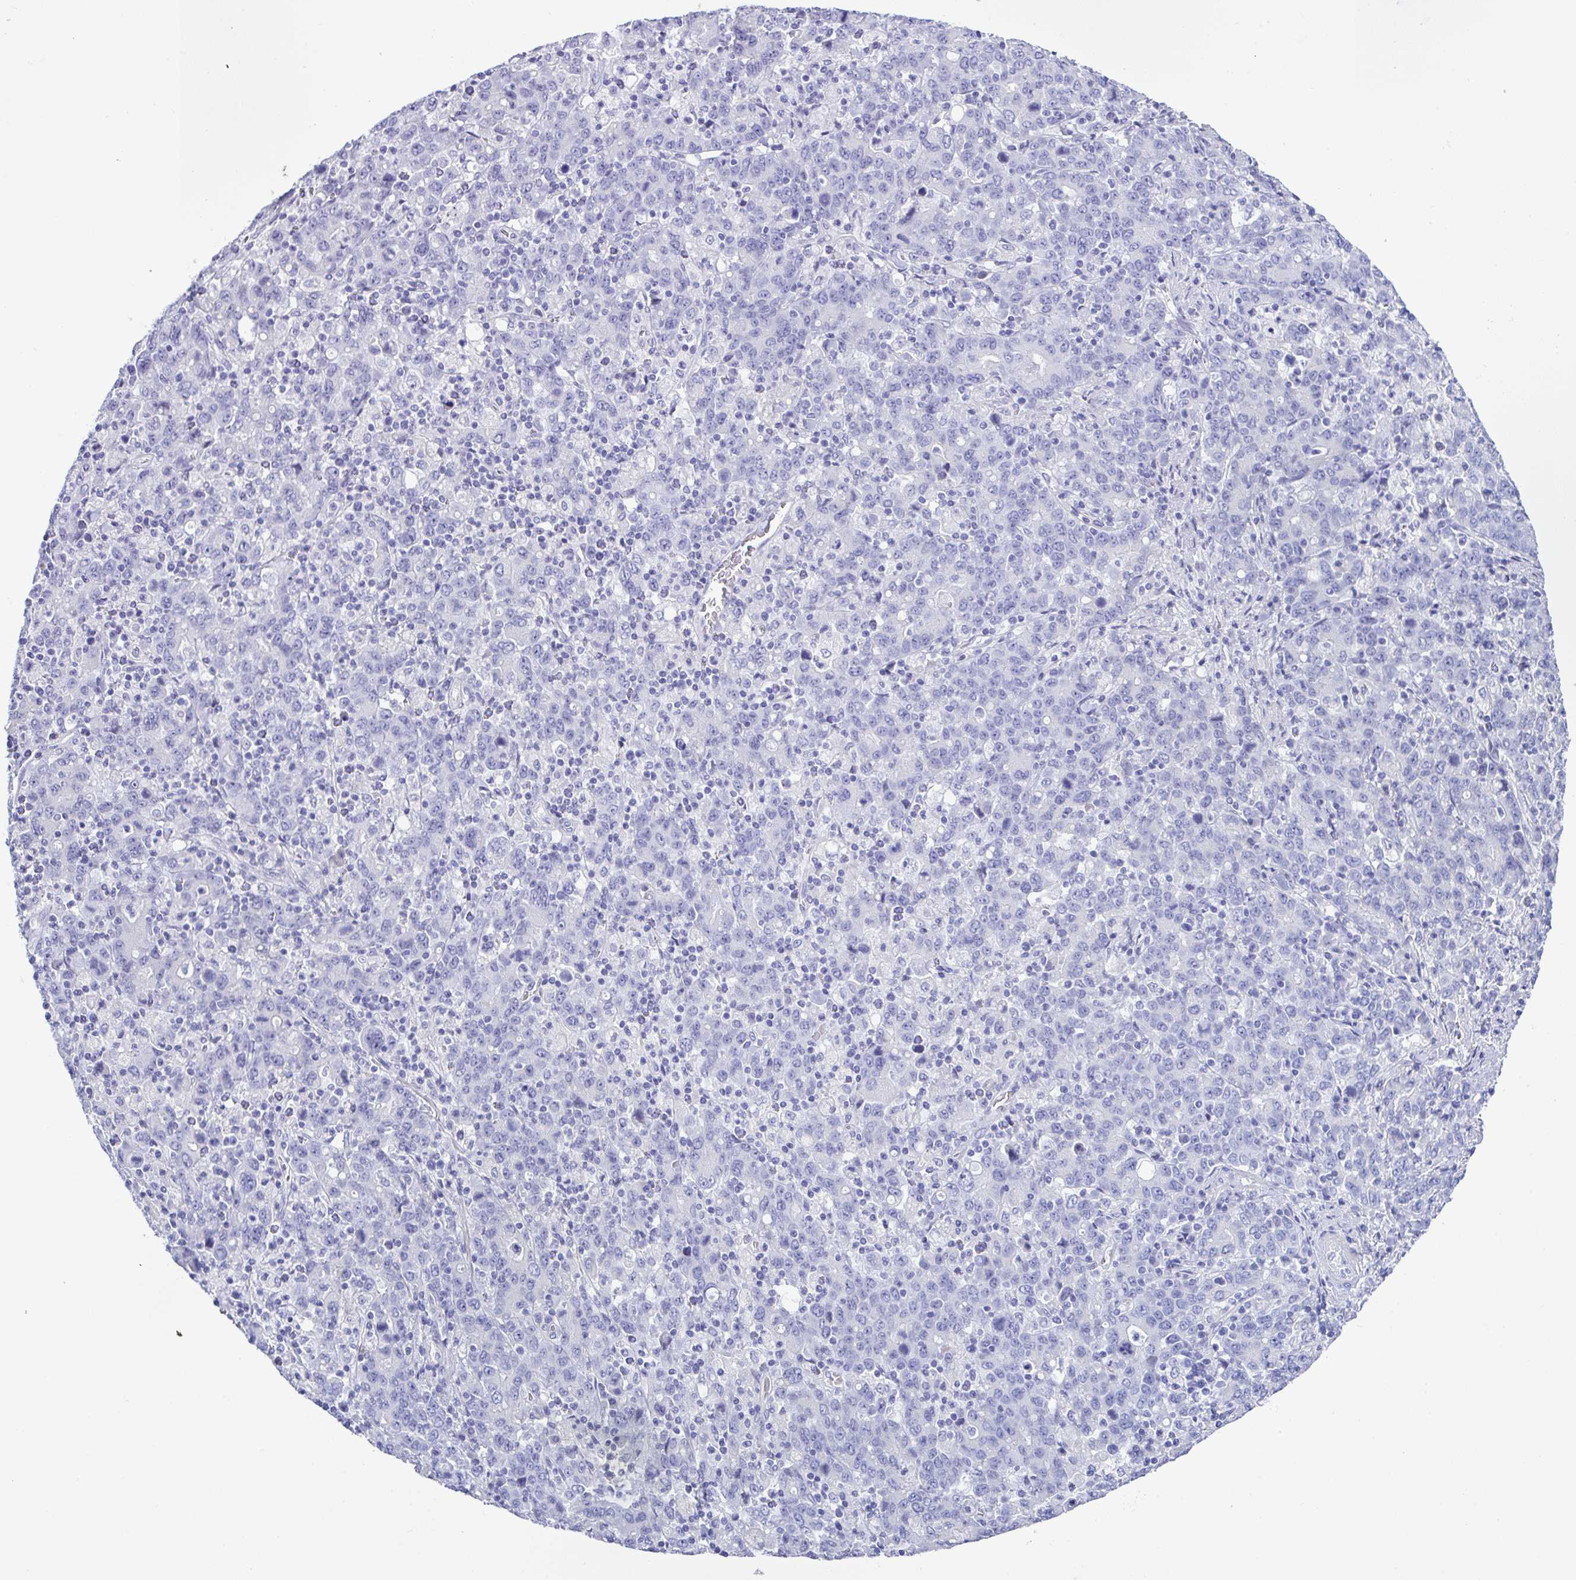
{"staining": {"intensity": "negative", "quantity": "none", "location": "none"}, "tissue": "stomach cancer", "cell_type": "Tumor cells", "image_type": "cancer", "snomed": [{"axis": "morphology", "description": "Adenocarcinoma, NOS"}, {"axis": "topography", "description": "Stomach, upper"}], "caption": "High power microscopy image of an immunohistochemistry (IHC) image of stomach cancer (adenocarcinoma), revealing no significant expression in tumor cells. (Stains: DAB immunohistochemistry with hematoxylin counter stain, Microscopy: brightfield microscopy at high magnification).", "gene": "MED11", "patient": {"sex": "male", "age": 69}}